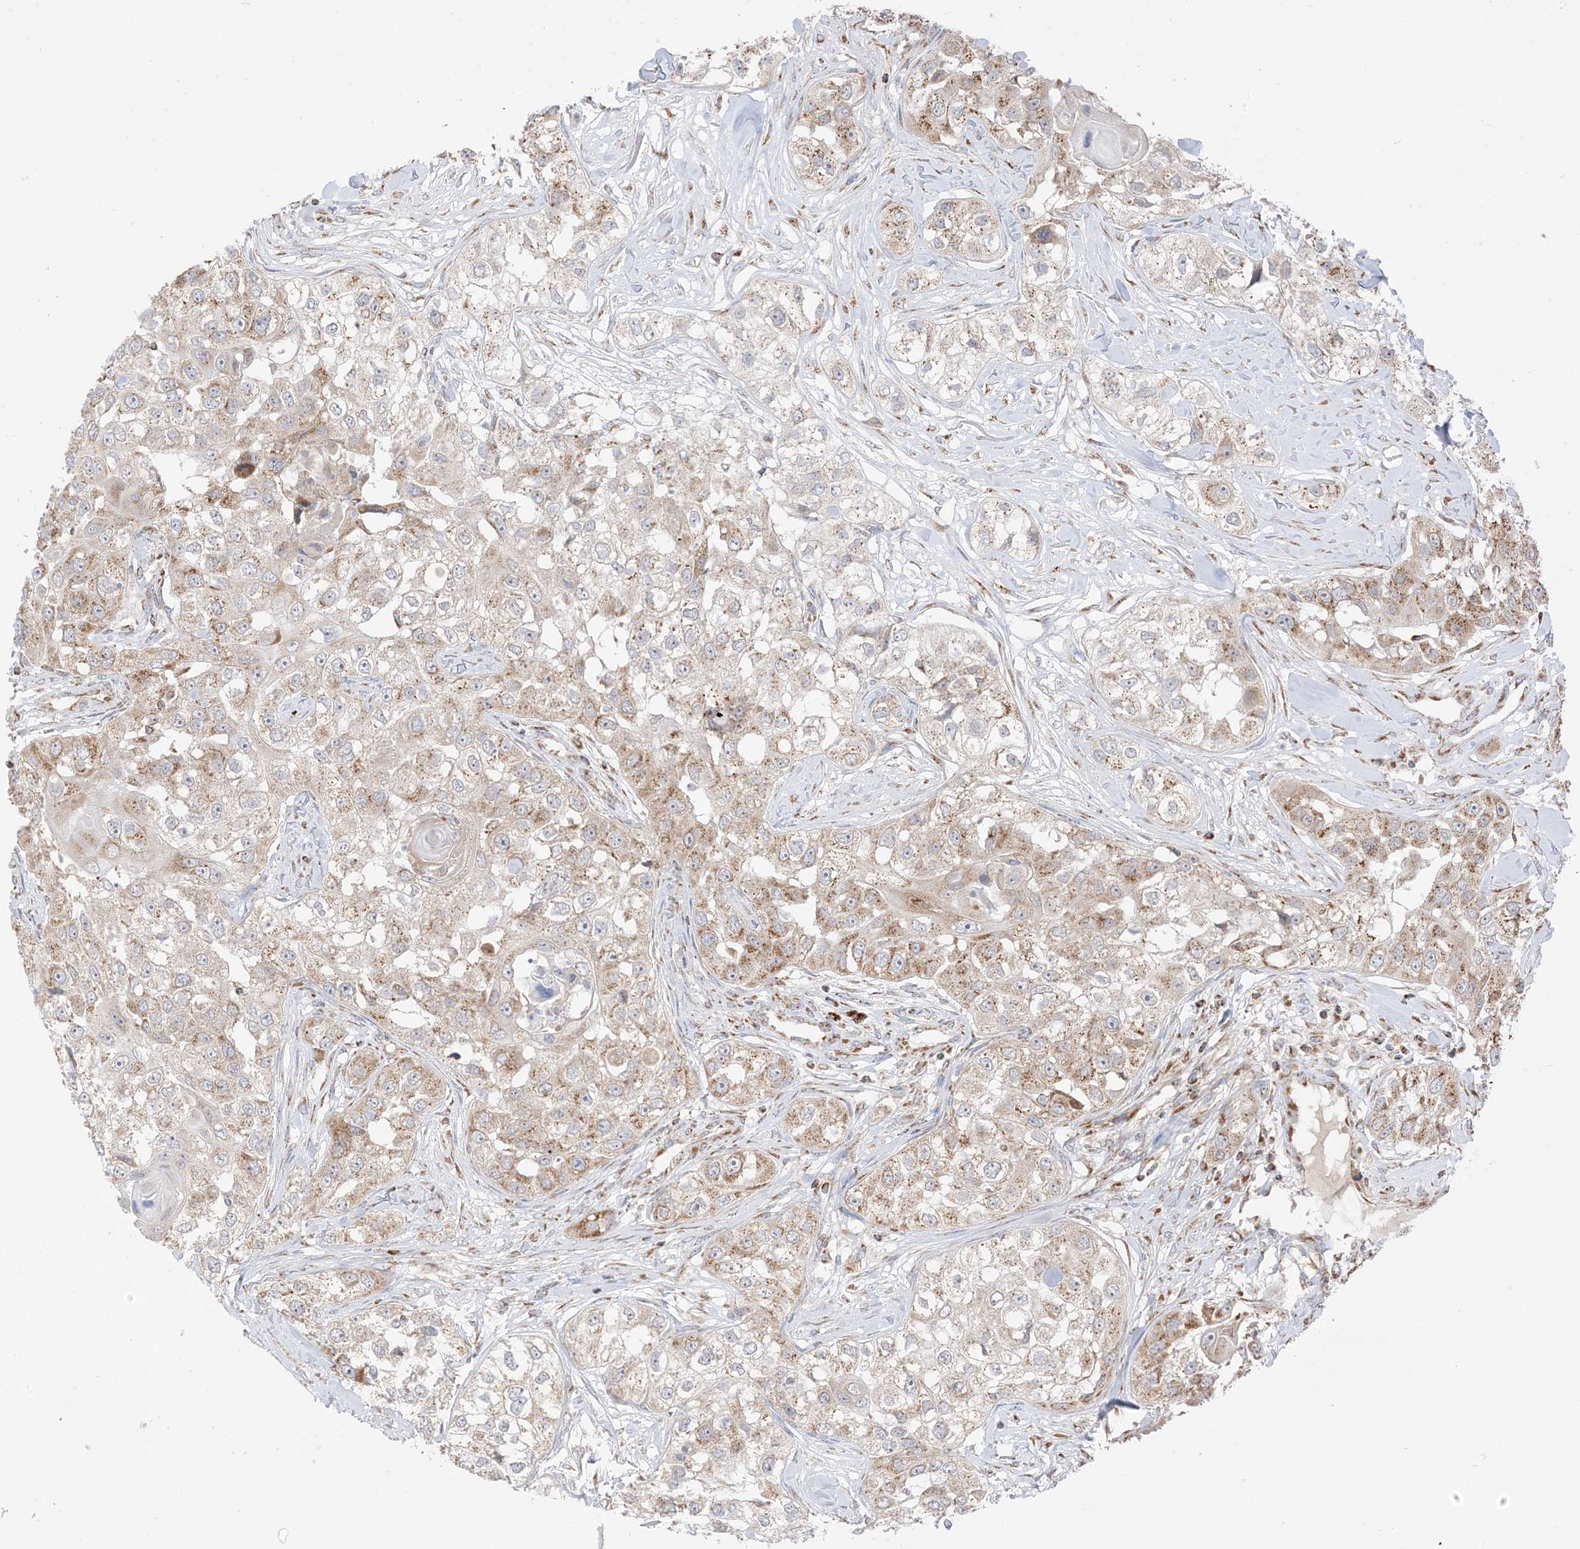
{"staining": {"intensity": "moderate", "quantity": ">75%", "location": "cytoplasmic/membranous"}, "tissue": "head and neck cancer", "cell_type": "Tumor cells", "image_type": "cancer", "snomed": [{"axis": "morphology", "description": "Normal tissue, NOS"}, {"axis": "morphology", "description": "Squamous cell carcinoma, NOS"}, {"axis": "topography", "description": "Skeletal muscle"}, {"axis": "topography", "description": "Head-Neck"}], "caption": "Immunohistochemistry (IHC) (DAB (3,3'-diaminobenzidine)) staining of head and neck cancer displays moderate cytoplasmic/membranous protein expression in about >75% of tumor cells. (brown staining indicates protein expression, while blue staining denotes nuclei).", "gene": "SLC25A12", "patient": {"sex": "male", "age": 51}}